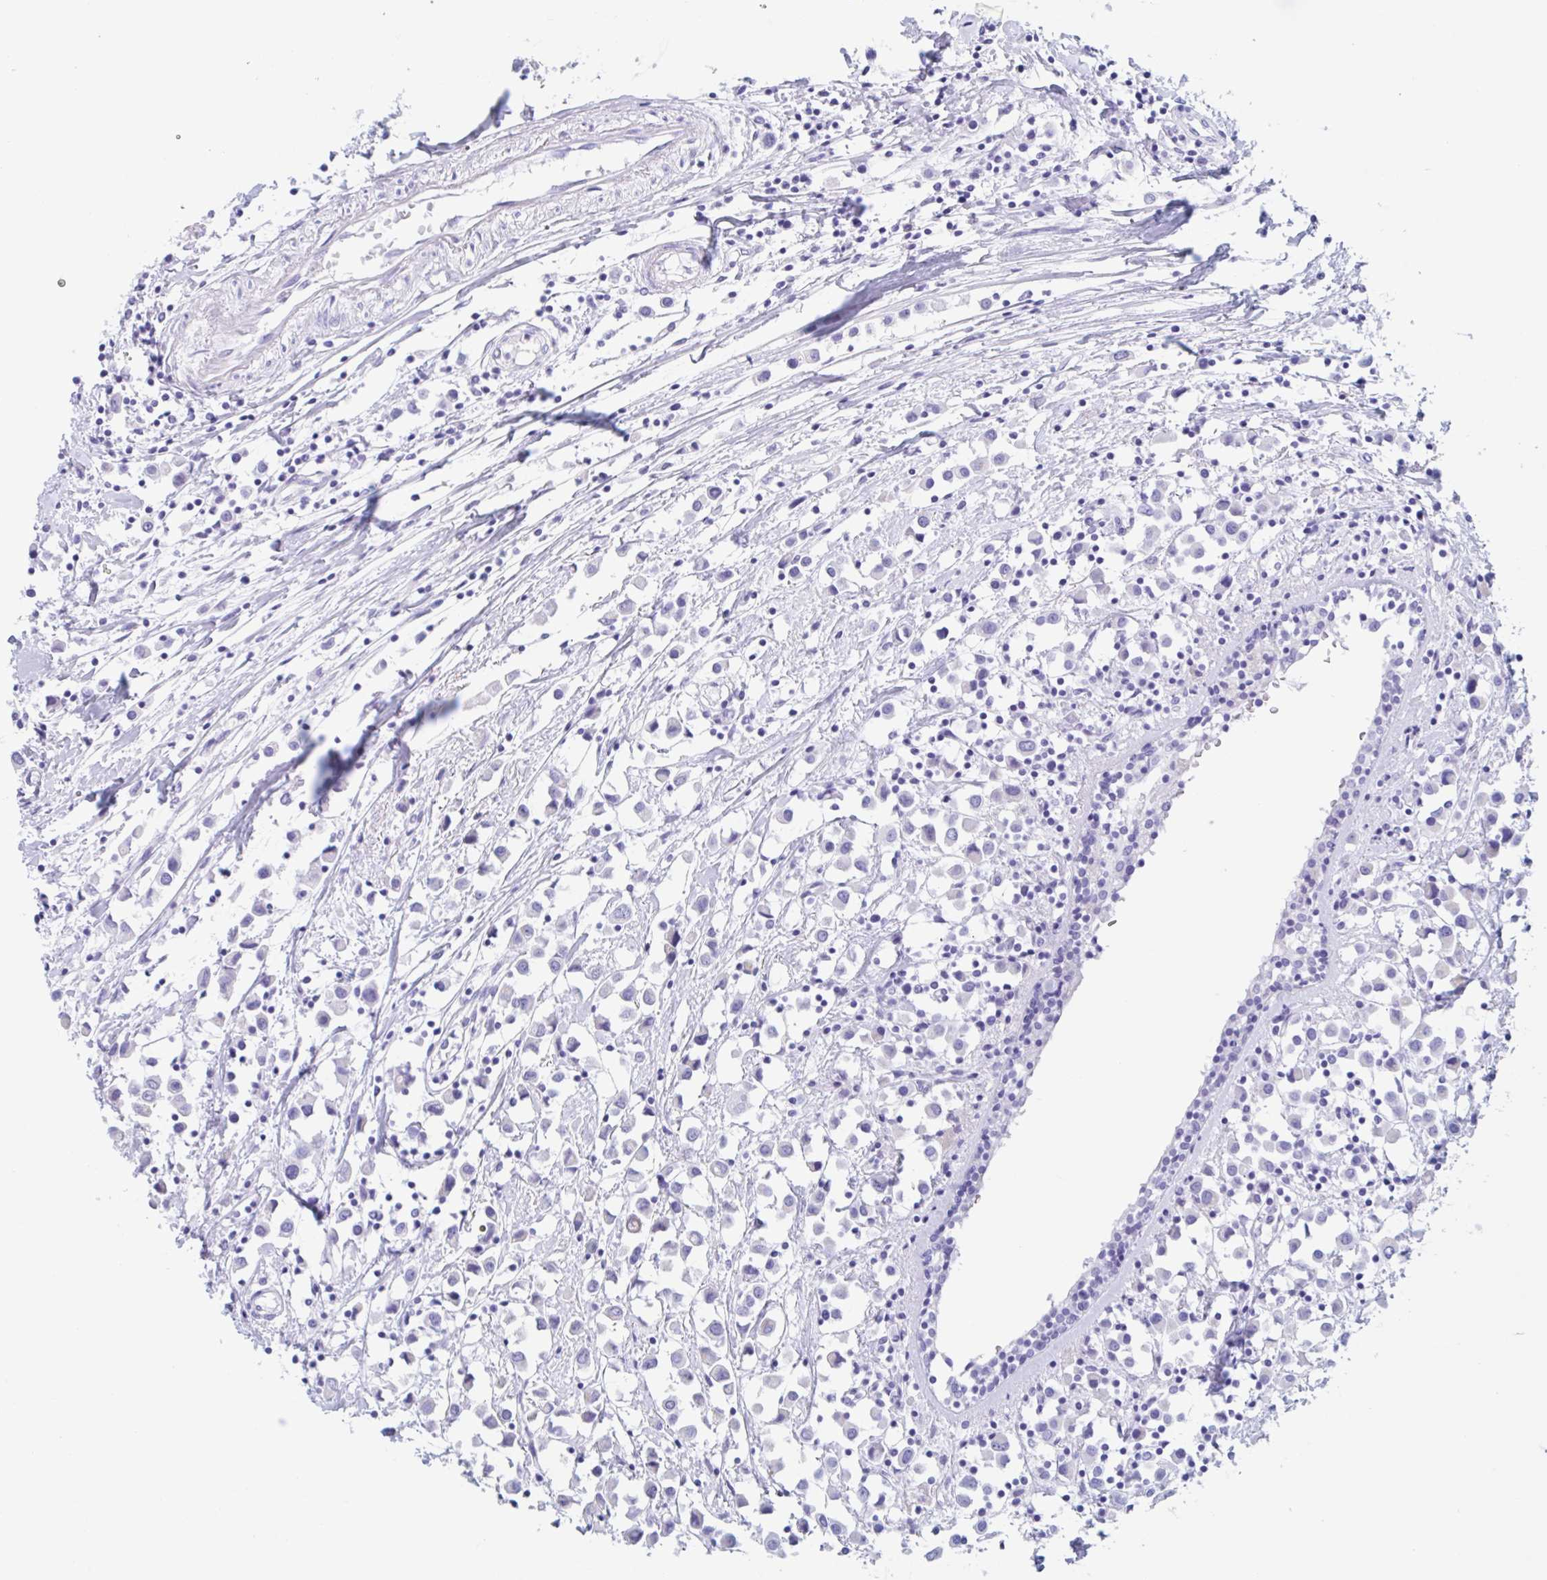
{"staining": {"intensity": "negative", "quantity": "none", "location": "none"}, "tissue": "breast cancer", "cell_type": "Tumor cells", "image_type": "cancer", "snomed": [{"axis": "morphology", "description": "Duct carcinoma"}, {"axis": "topography", "description": "Breast"}], "caption": "Histopathology image shows no protein positivity in tumor cells of breast cancer tissue.", "gene": "CPTP", "patient": {"sex": "female", "age": 61}}